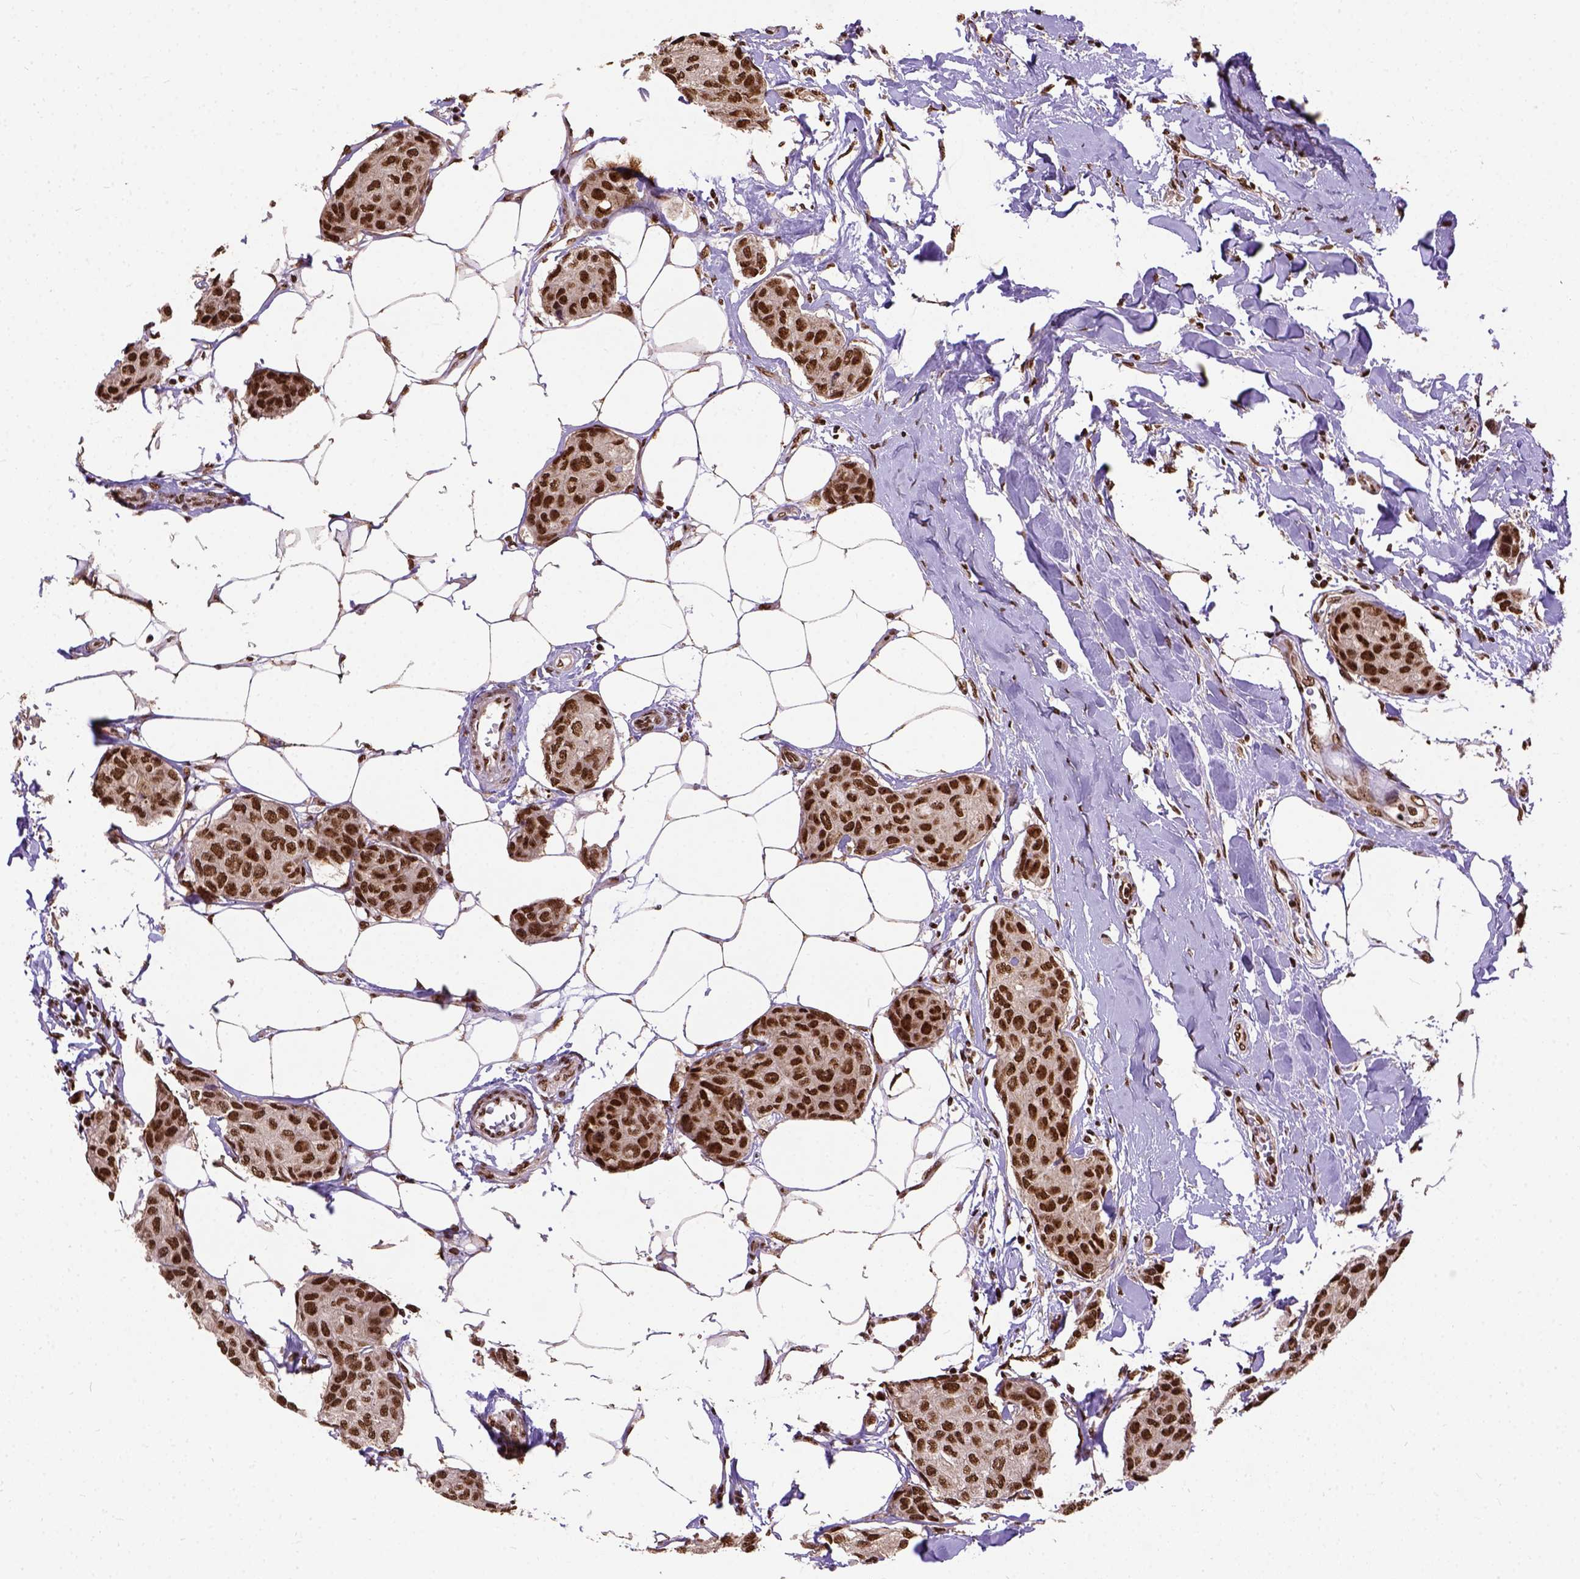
{"staining": {"intensity": "strong", "quantity": ">75%", "location": "nuclear"}, "tissue": "breast cancer", "cell_type": "Tumor cells", "image_type": "cancer", "snomed": [{"axis": "morphology", "description": "Duct carcinoma"}, {"axis": "topography", "description": "Breast"}], "caption": "Tumor cells reveal high levels of strong nuclear expression in approximately >75% of cells in infiltrating ductal carcinoma (breast). The protein of interest is stained brown, and the nuclei are stained in blue (DAB (3,3'-diaminobenzidine) IHC with brightfield microscopy, high magnification).", "gene": "NACC1", "patient": {"sex": "female", "age": 80}}